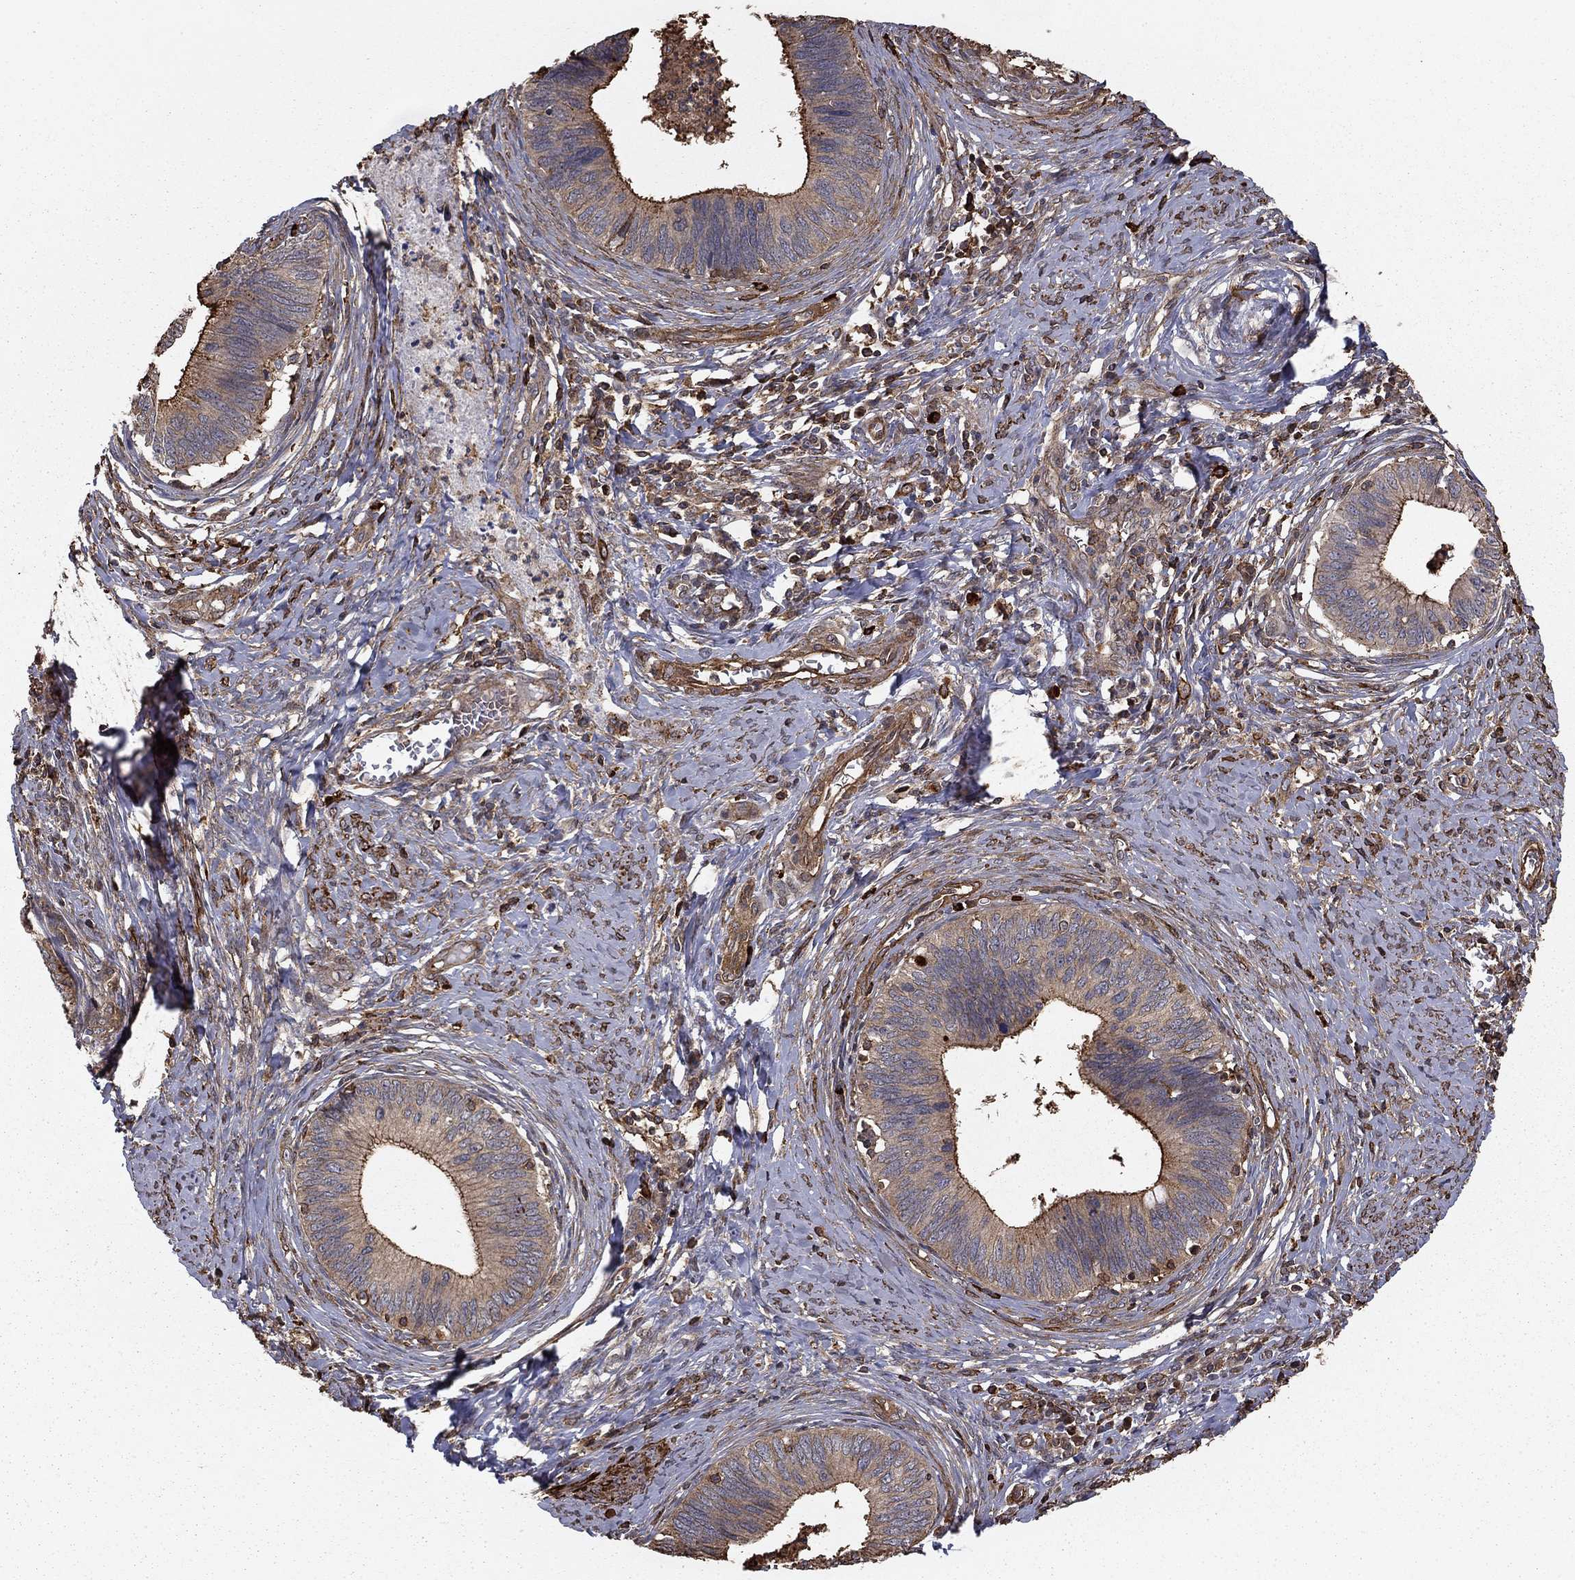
{"staining": {"intensity": "moderate", "quantity": "<25%", "location": "cytoplasmic/membranous"}, "tissue": "cervical cancer", "cell_type": "Tumor cells", "image_type": "cancer", "snomed": [{"axis": "morphology", "description": "Adenocarcinoma, NOS"}, {"axis": "topography", "description": "Cervix"}], "caption": "Cervical cancer (adenocarcinoma) was stained to show a protein in brown. There is low levels of moderate cytoplasmic/membranous positivity in approximately <25% of tumor cells.", "gene": "HABP4", "patient": {"sex": "female", "age": 42}}